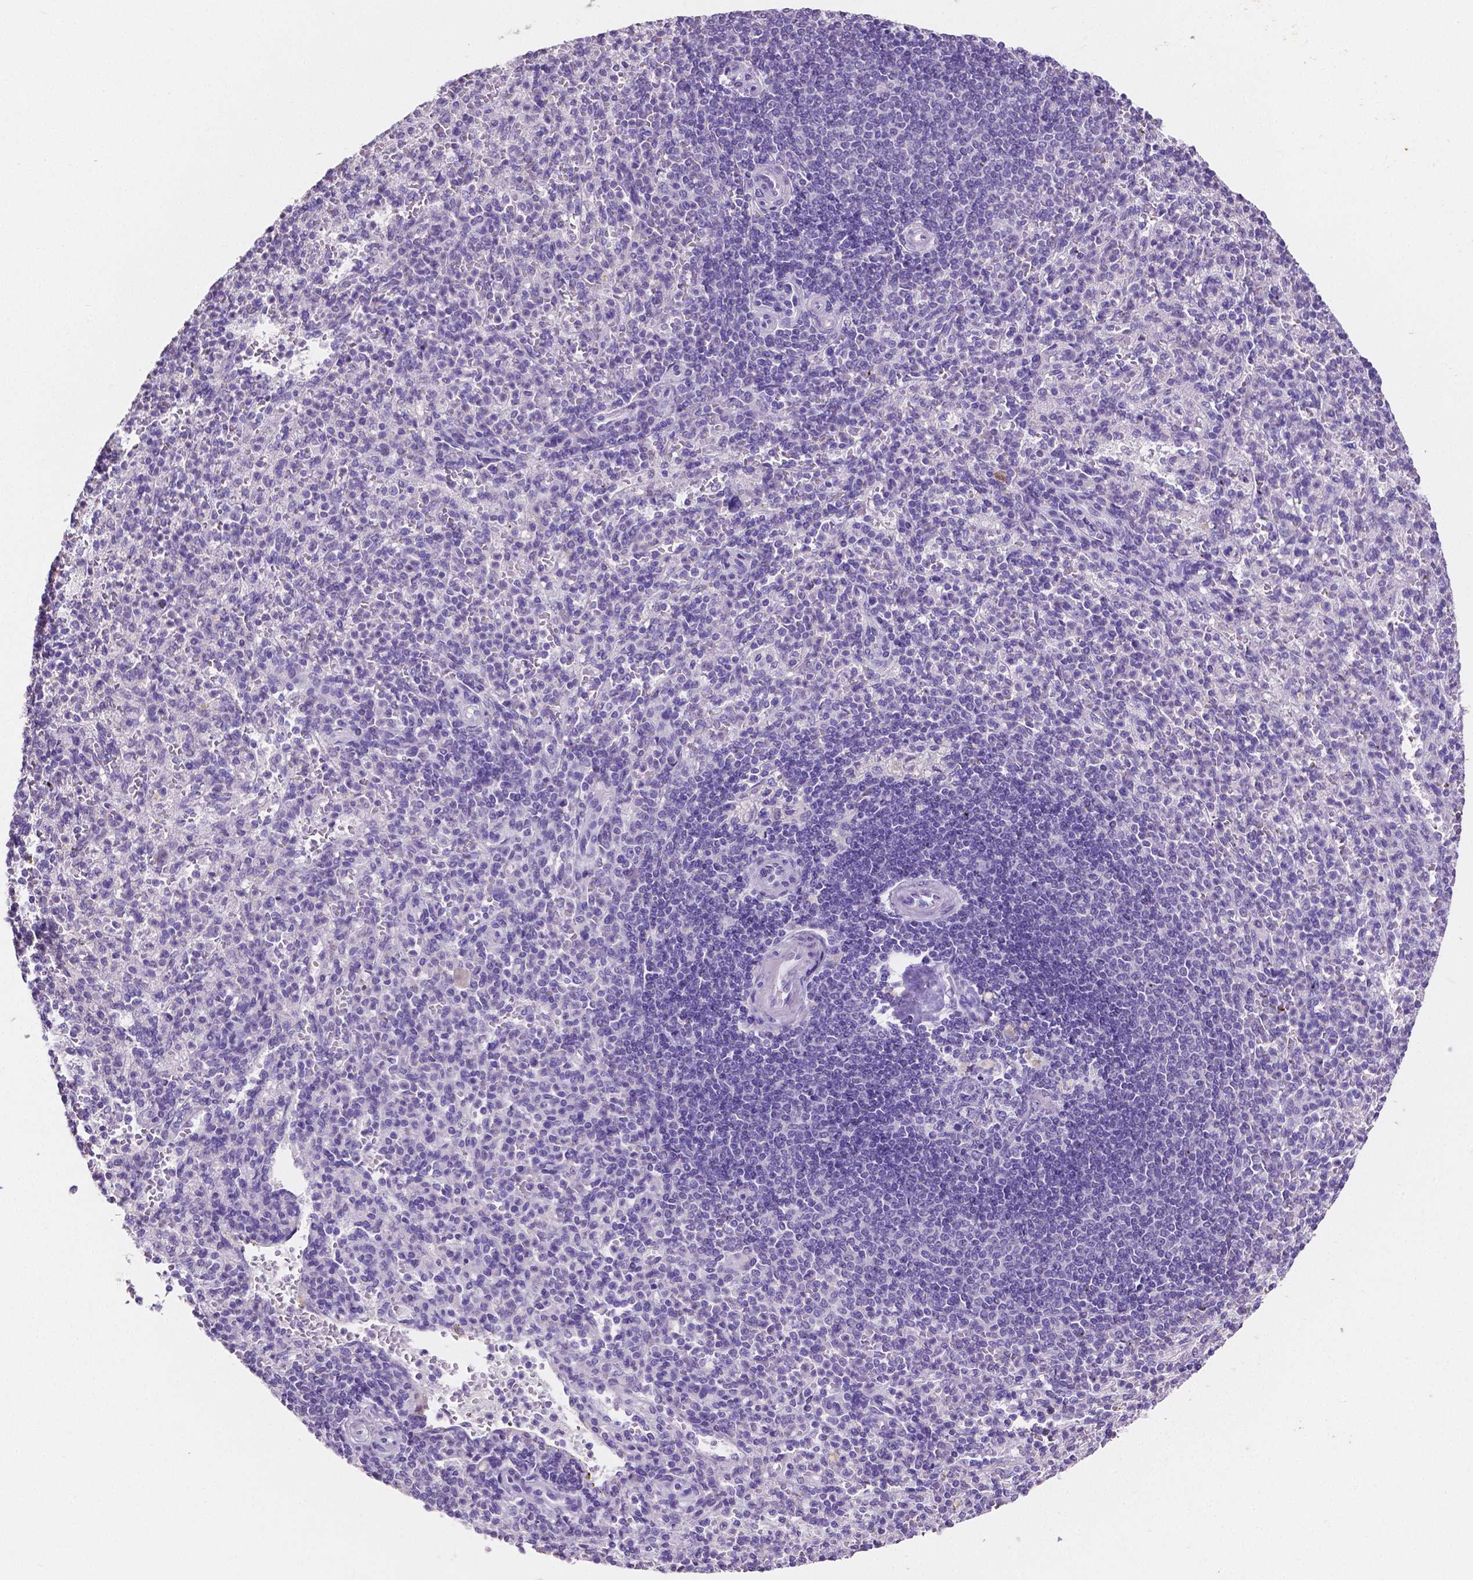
{"staining": {"intensity": "negative", "quantity": "none", "location": "none"}, "tissue": "spleen", "cell_type": "Cells in red pulp", "image_type": "normal", "snomed": [{"axis": "morphology", "description": "Normal tissue, NOS"}, {"axis": "topography", "description": "Spleen"}], "caption": "IHC micrograph of normal spleen: human spleen stained with DAB (3,3'-diaminobenzidine) exhibits no significant protein positivity in cells in red pulp.", "gene": "SLC22A2", "patient": {"sex": "female", "age": 74}}